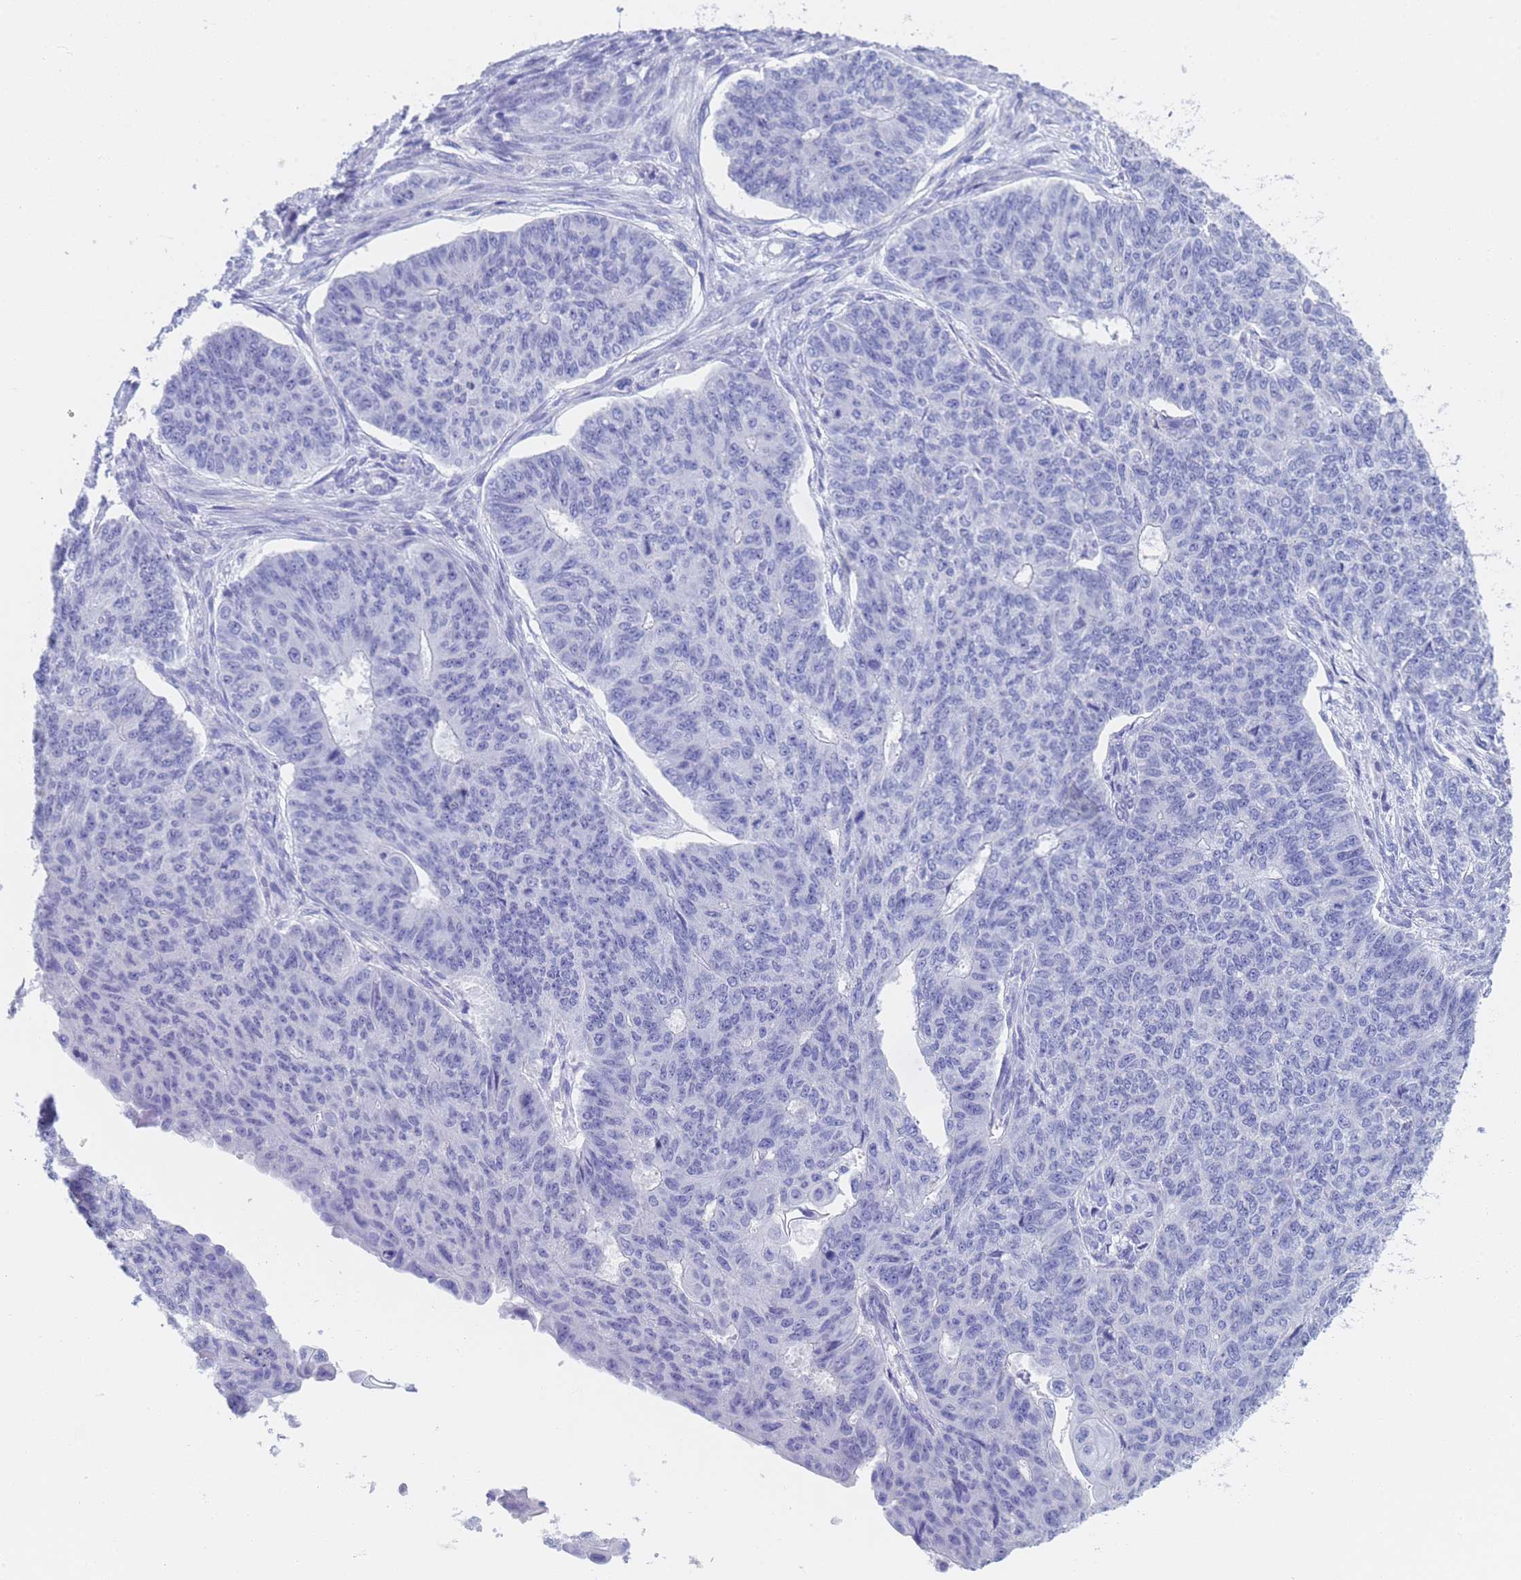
{"staining": {"intensity": "negative", "quantity": "none", "location": "none"}, "tissue": "endometrial cancer", "cell_type": "Tumor cells", "image_type": "cancer", "snomed": [{"axis": "morphology", "description": "Adenocarcinoma, NOS"}, {"axis": "topography", "description": "Endometrium"}], "caption": "The micrograph shows no significant staining in tumor cells of endometrial adenocarcinoma.", "gene": "STATH", "patient": {"sex": "female", "age": 32}}